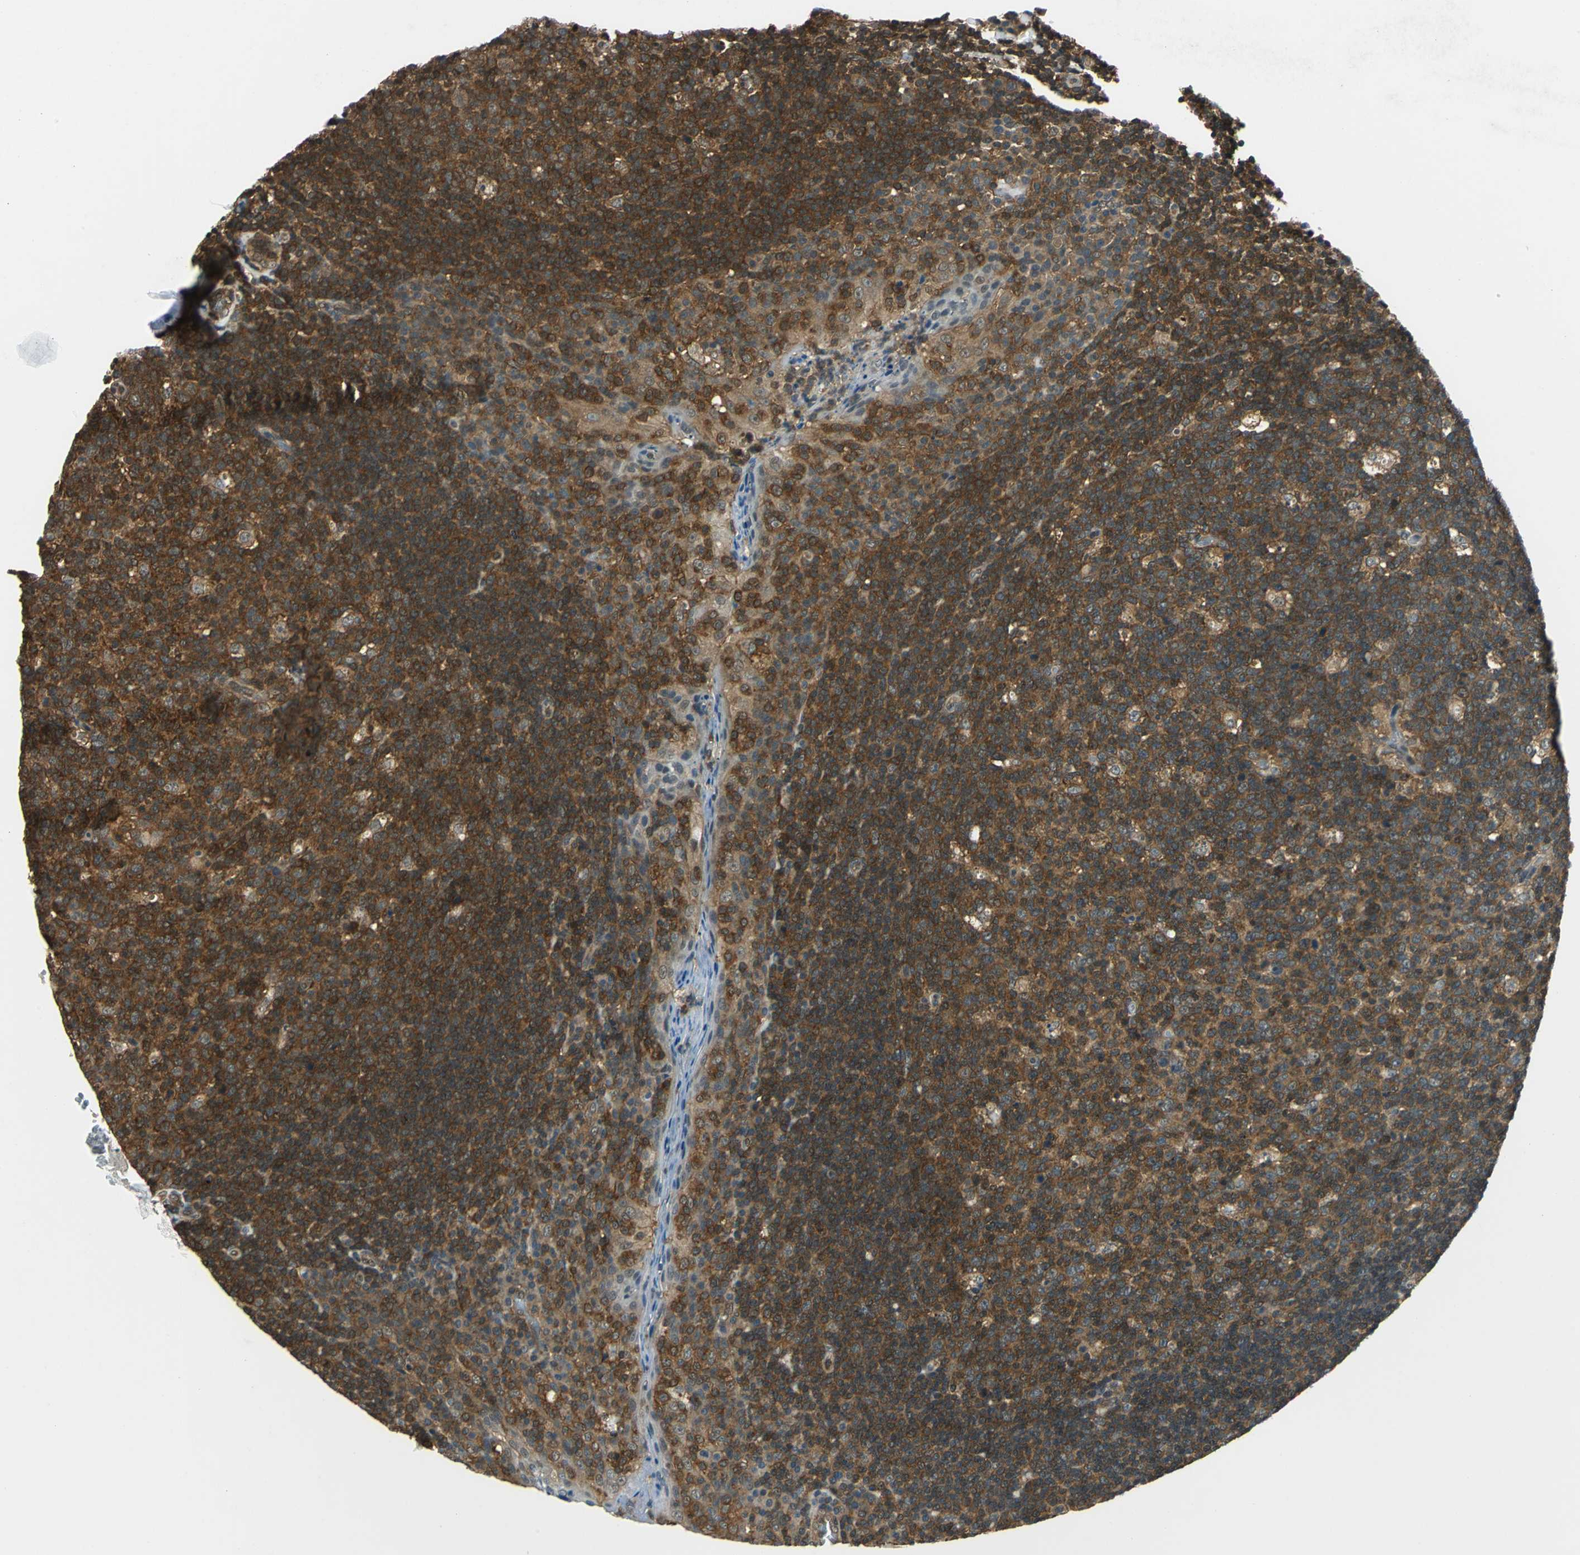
{"staining": {"intensity": "strong", "quantity": ">75%", "location": "cytoplasmic/membranous,nuclear"}, "tissue": "tonsil", "cell_type": "Germinal center cells", "image_type": "normal", "snomed": [{"axis": "morphology", "description": "Normal tissue, NOS"}, {"axis": "topography", "description": "Tonsil"}], "caption": "High-power microscopy captured an immunohistochemistry photomicrograph of benign tonsil, revealing strong cytoplasmic/membranous,nuclear positivity in about >75% of germinal center cells.", "gene": "ARPC3", "patient": {"sex": "male", "age": 17}}